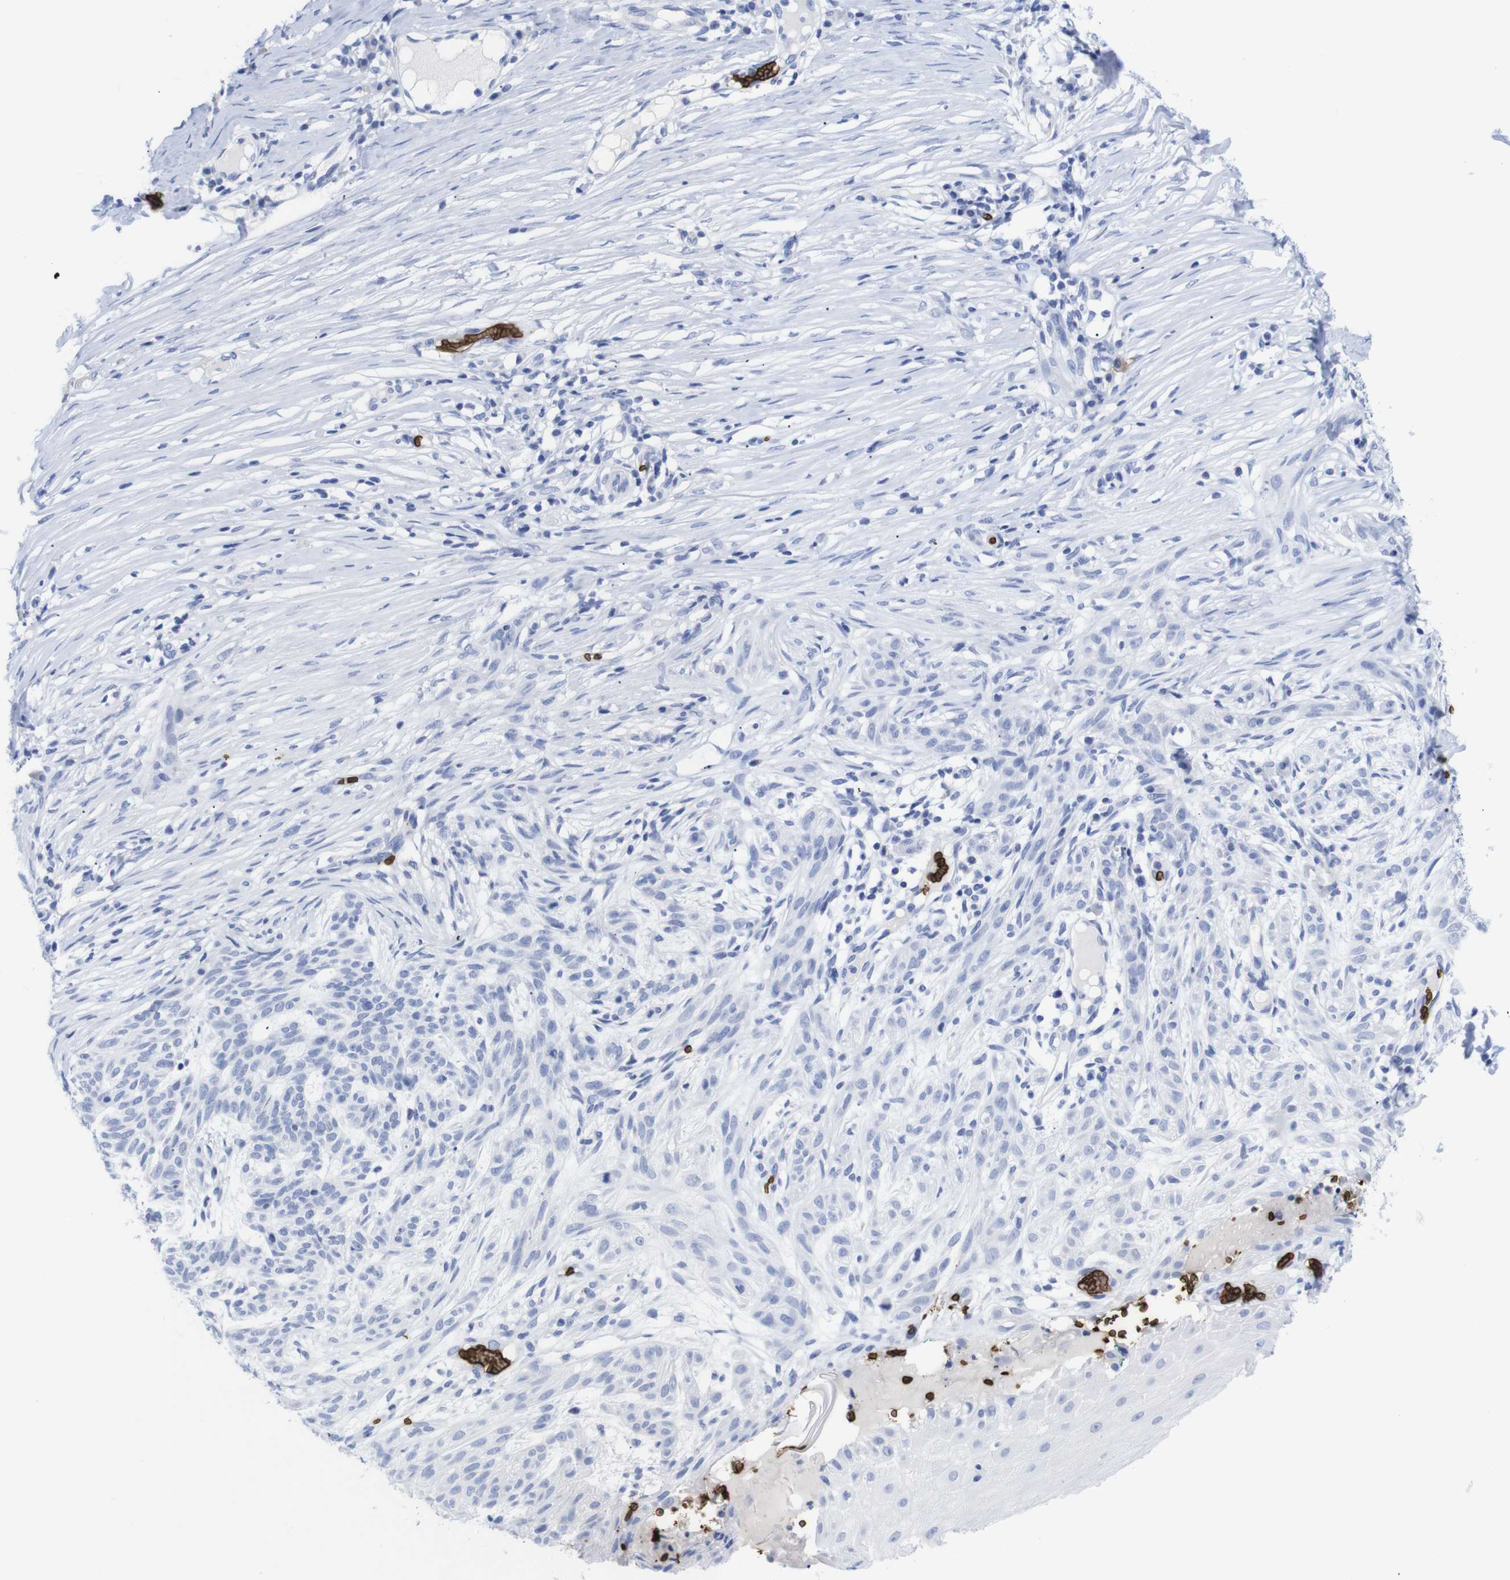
{"staining": {"intensity": "negative", "quantity": "none", "location": "none"}, "tissue": "skin cancer", "cell_type": "Tumor cells", "image_type": "cancer", "snomed": [{"axis": "morphology", "description": "Basal cell carcinoma"}, {"axis": "topography", "description": "Skin"}], "caption": "The immunohistochemistry (IHC) photomicrograph has no significant positivity in tumor cells of skin basal cell carcinoma tissue.", "gene": "S1PR2", "patient": {"sex": "female", "age": 59}}